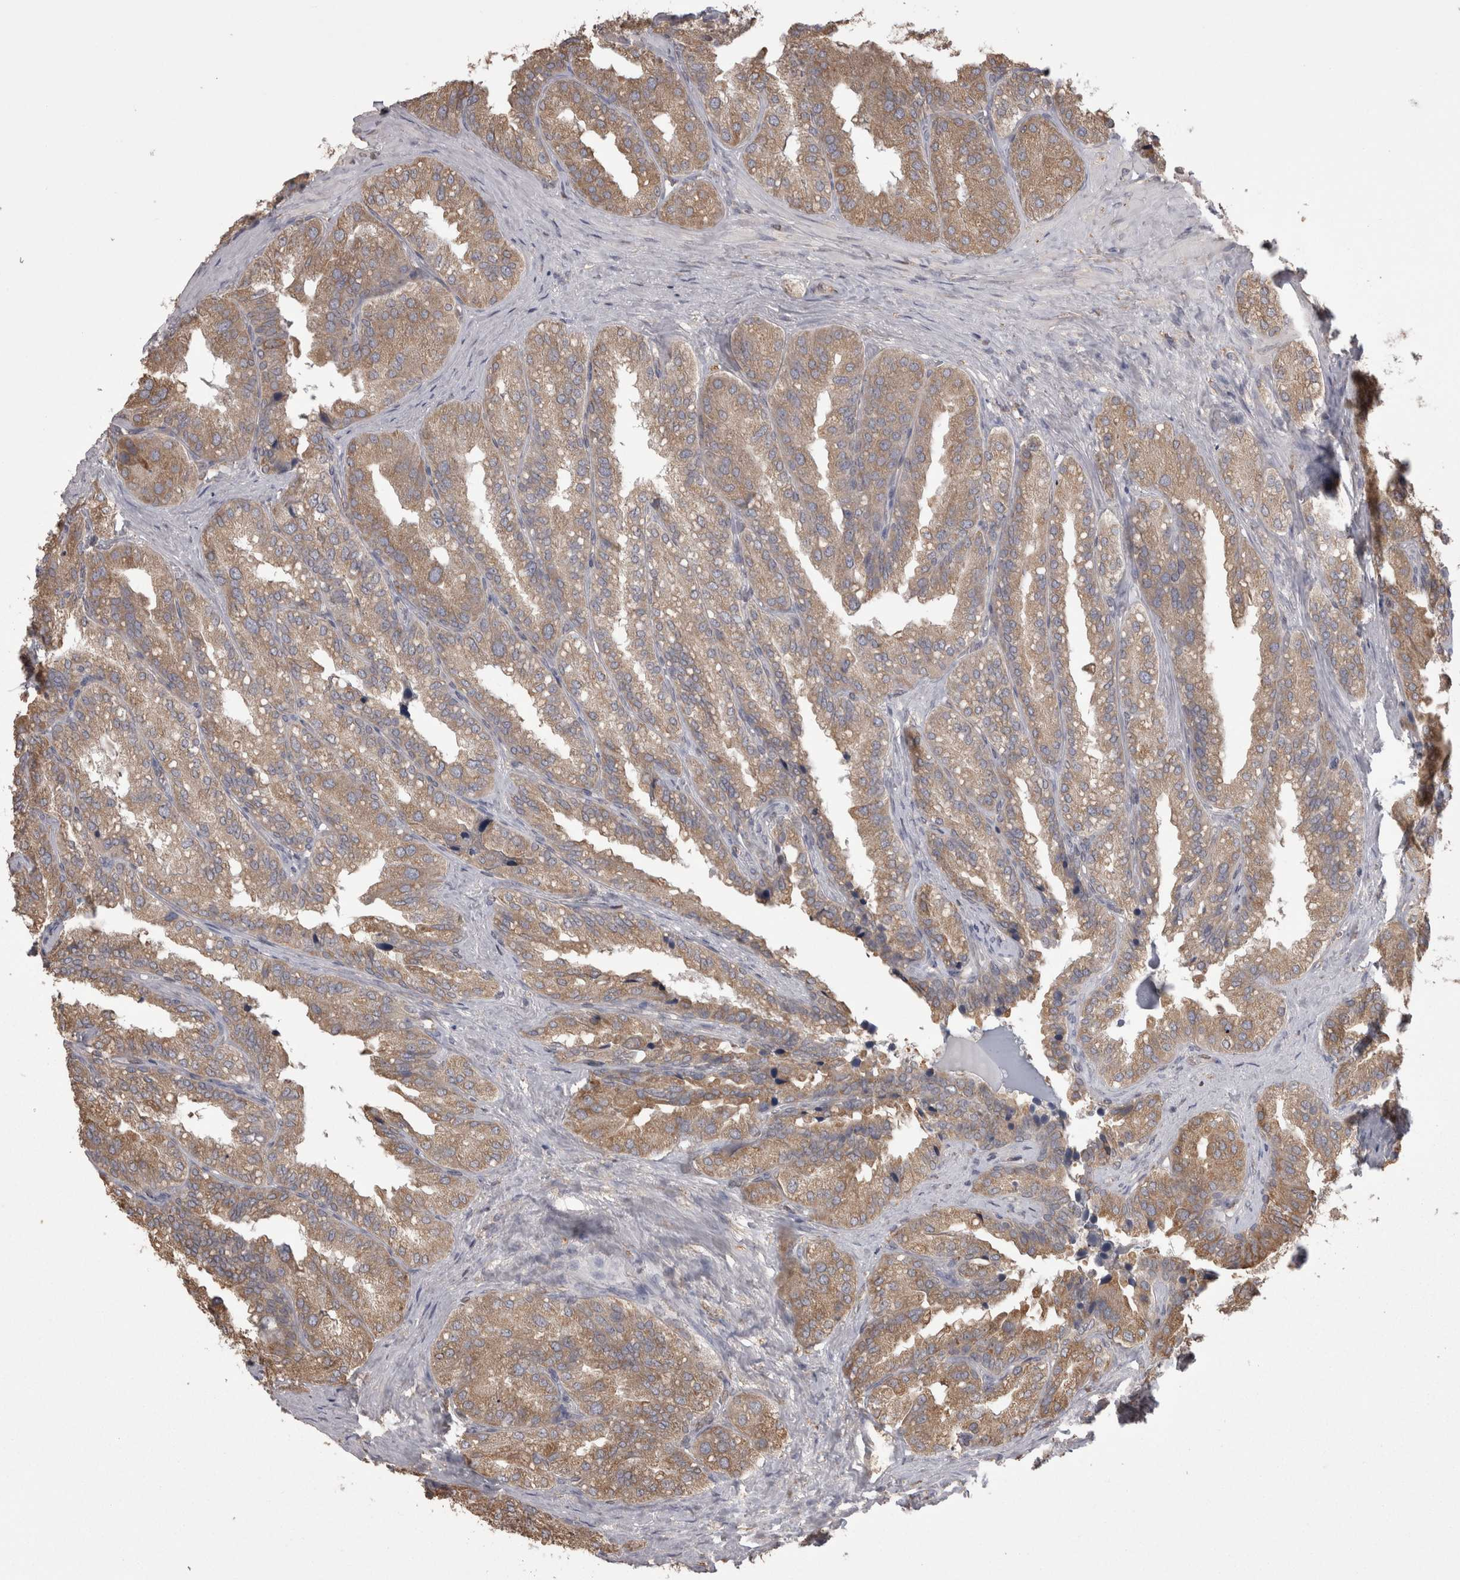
{"staining": {"intensity": "moderate", "quantity": ">75%", "location": "cytoplasmic/membranous"}, "tissue": "seminal vesicle", "cell_type": "Glandular cells", "image_type": "normal", "snomed": [{"axis": "morphology", "description": "Normal tissue, NOS"}, {"axis": "topography", "description": "Prostate"}, {"axis": "topography", "description": "Seminal veicle"}], "caption": "Immunohistochemical staining of unremarkable human seminal vesicle exhibits >75% levels of moderate cytoplasmic/membranous protein staining in about >75% of glandular cells. Ihc stains the protein in brown and the nuclei are stained blue.", "gene": "PON2", "patient": {"sex": "male", "age": 51}}